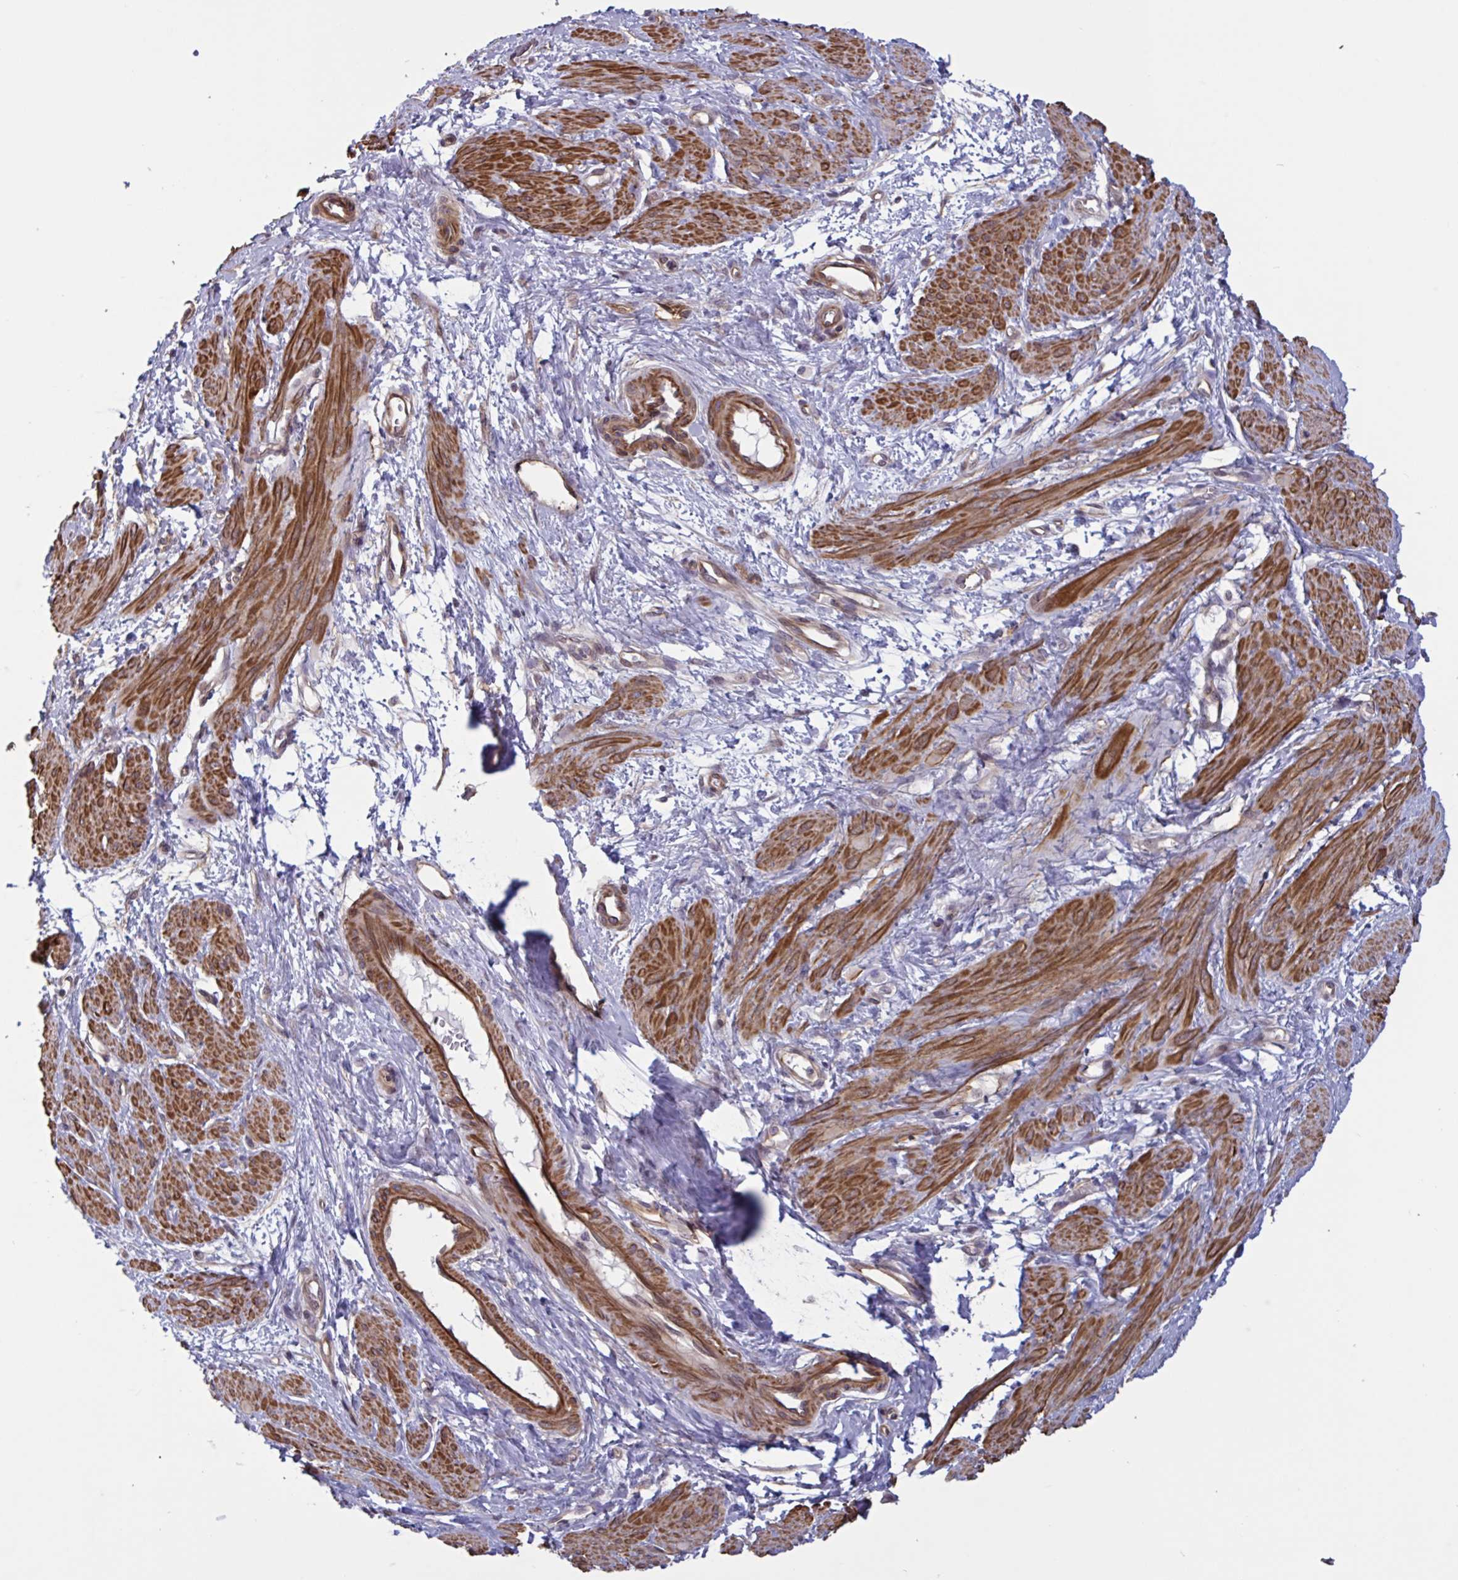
{"staining": {"intensity": "strong", "quantity": ">75%", "location": "cytoplasmic/membranous,nuclear"}, "tissue": "smooth muscle", "cell_type": "Smooth muscle cells", "image_type": "normal", "snomed": [{"axis": "morphology", "description": "Normal tissue, NOS"}, {"axis": "topography", "description": "Smooth muscle"}, {"axis": "topography", "description": "Uterus"}], "caption": "High-magnification brightfield microscopy of benign smooth muscle stained with DAB (brown) and counterstained with hematoxylin (blue). smooth muscle cells exhibit strong cytoplasmic/membranous,nuclear staining is appreciated in about>75% of cells.", "gene": "IPO5", "patient": {"sex": "female", "age": 39}}